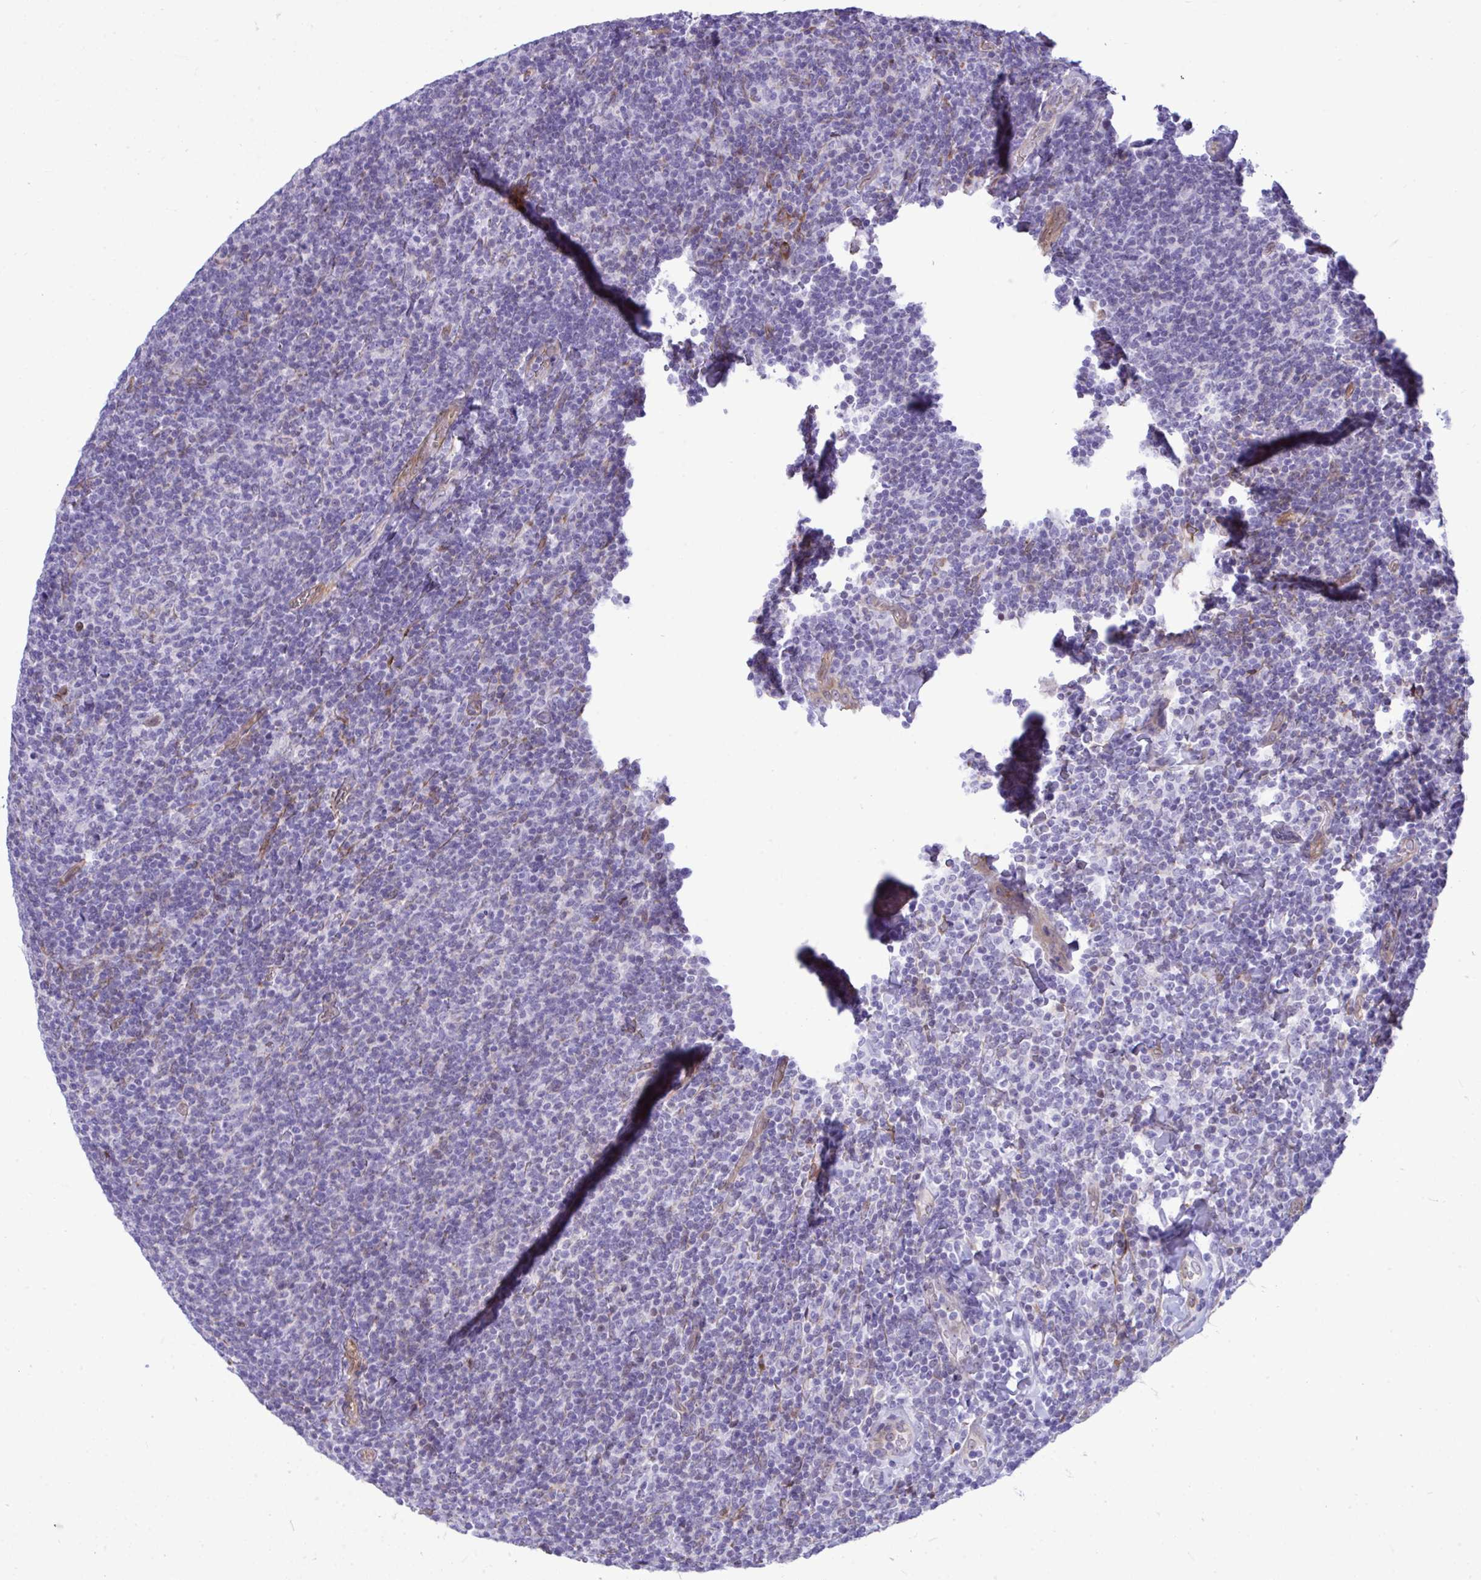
{"staining": {"intensity": "negative", "quantity": "none", "location": "none"}, "tissue": "lymphoma", "cell_type": "Tumor cells", "image_type": "cancer", "snomed": [{"axis": "morphology", "description": "Malignant lymphoma, non-Hodgkin's type, Low grade"}, {"axis": "topography", "description": "Lymph node"}], "caption": "Lymphoma was stained to show a protein in brown. There is no significant positivity in tumor cells.", "gene": "LIMS2", "patient": {"sex": "male", "age": 52}}